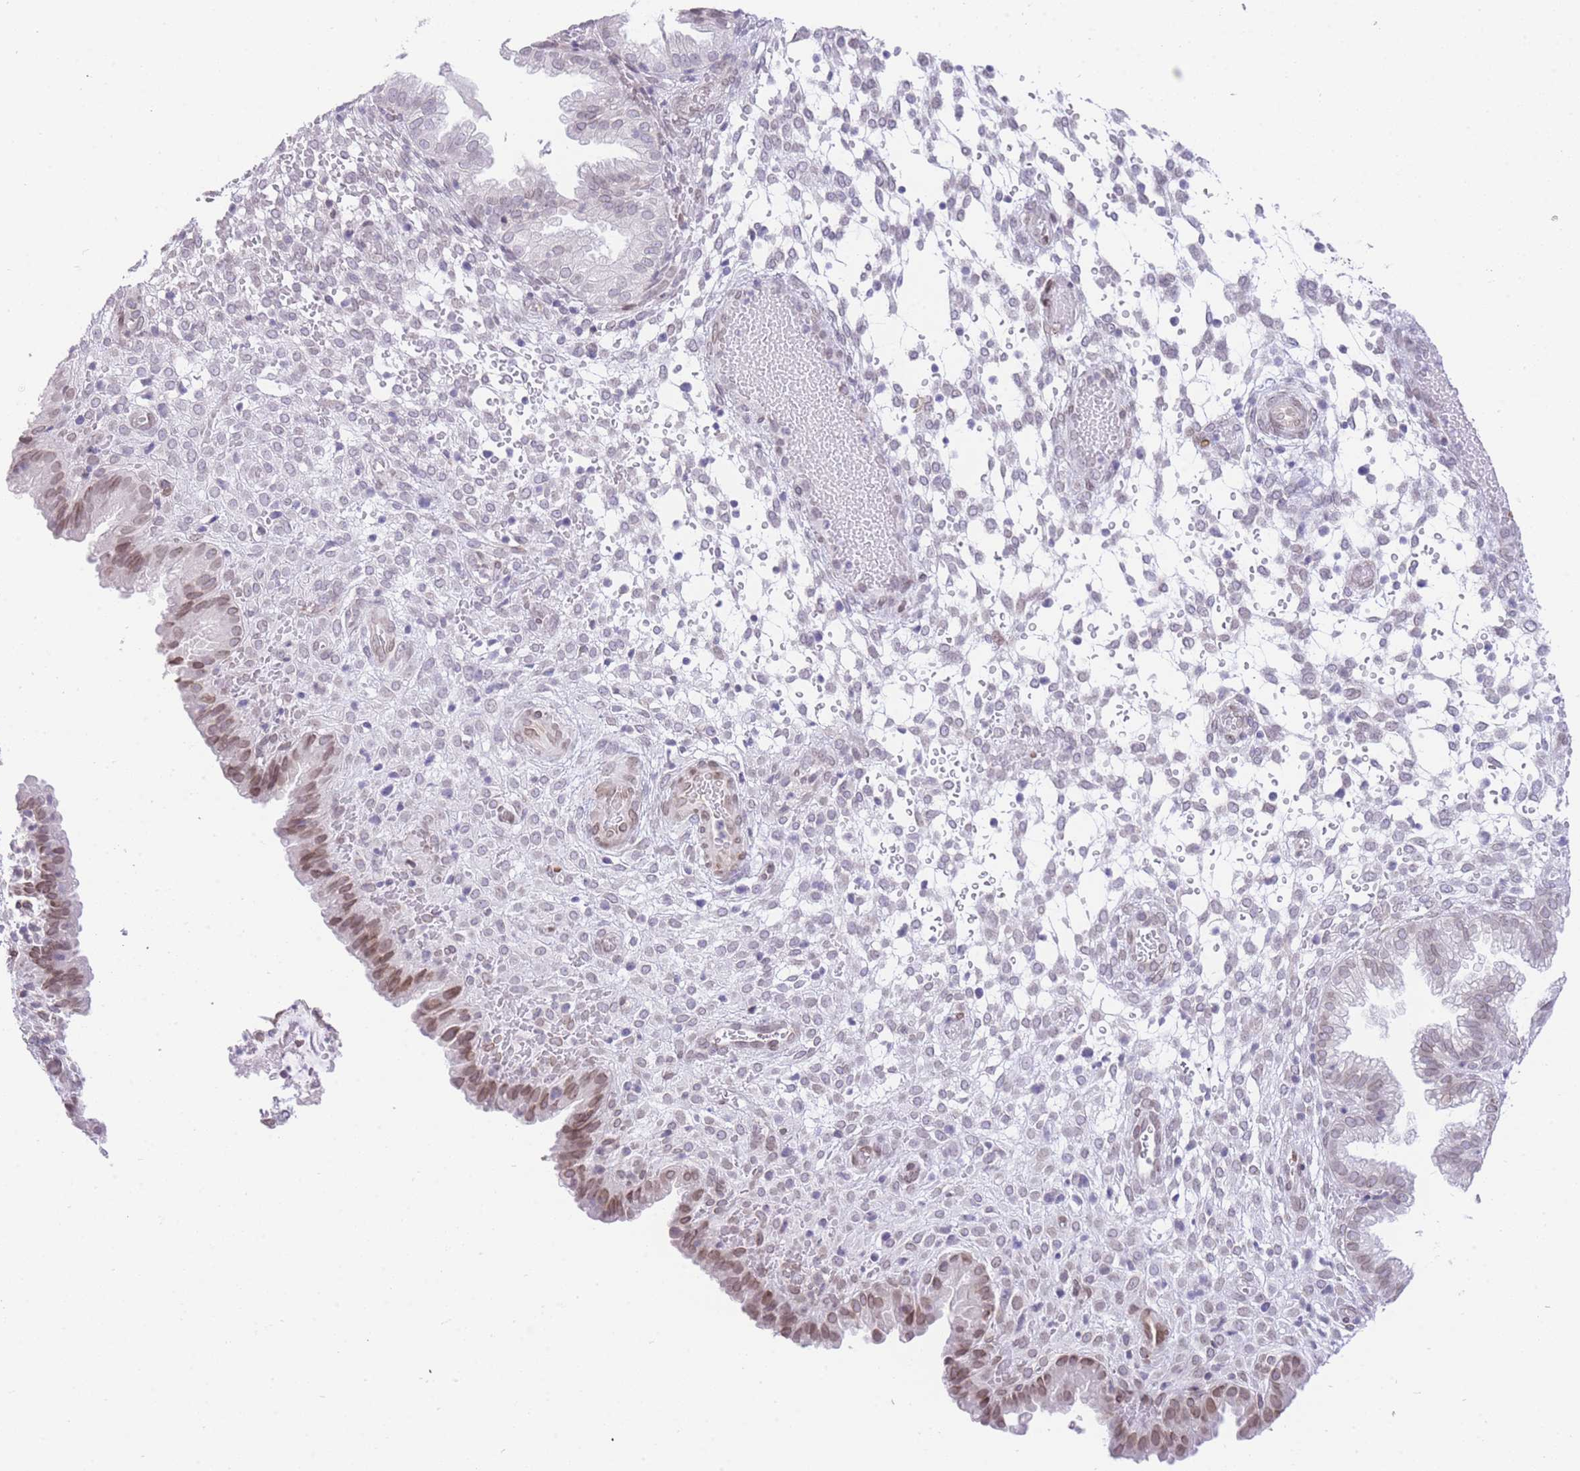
{"staining": {"intensity": "moderate", "quantity": "<25%", "location": "nuclear"}, "tissue": "endometrium", "cell_type": "Cells in endometrial stroma", "image_type": "normal", "snomed": [{"axis": "morphology", "description": "Normal tissue, NOS"}, {"axis": "topography", "description": "Endometrium"}], "caption": "Immunohistochemical staining of benign endometrium demonstrates moderate nuclear protein staining in about <25% of cells in endometrial stroma.", "gene": "OR10AD1", "patient": {"sex": "female", "age": 33}}